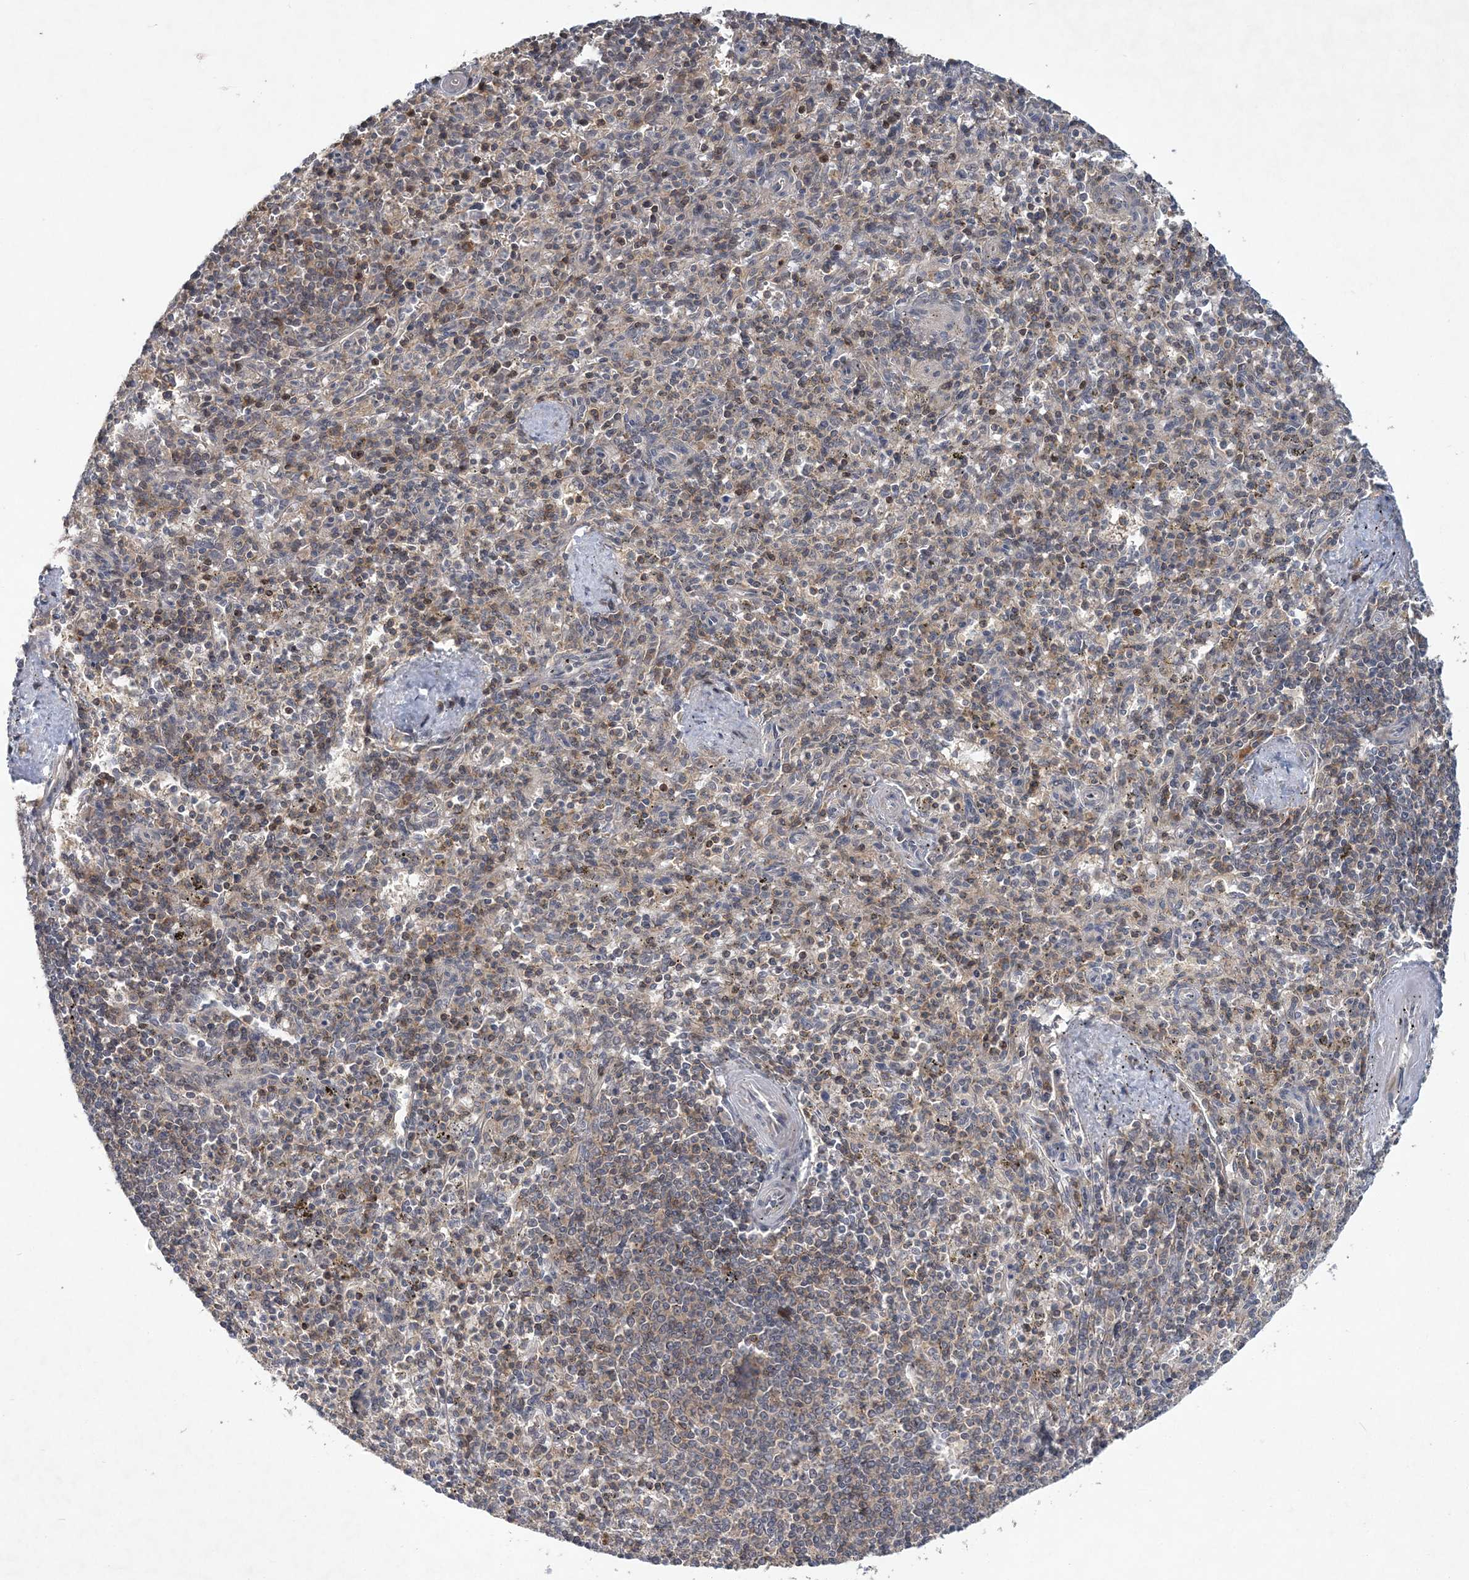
{"staining": {"intensity": "weak", "quantity": "25%-75%", "location": "cytoplasmic/membranous"}, "tissue": "spleen", "cell_type": "Cells in red pulp", "image_type": "normal", "snomed": [{"axis": "morphology", "description": "Normal tissue, NOS"}, {"axis": "topography", "description": "Spleen"}], "caption": "Brown immunohistochemical staining in unremarkable human spleen exhibits weak cytoplasmic/membranous staining in approximately 25%-75% of cells in red pulp.", "gene": "RNF25", "patient": {"sex": "male", "age": 72}}